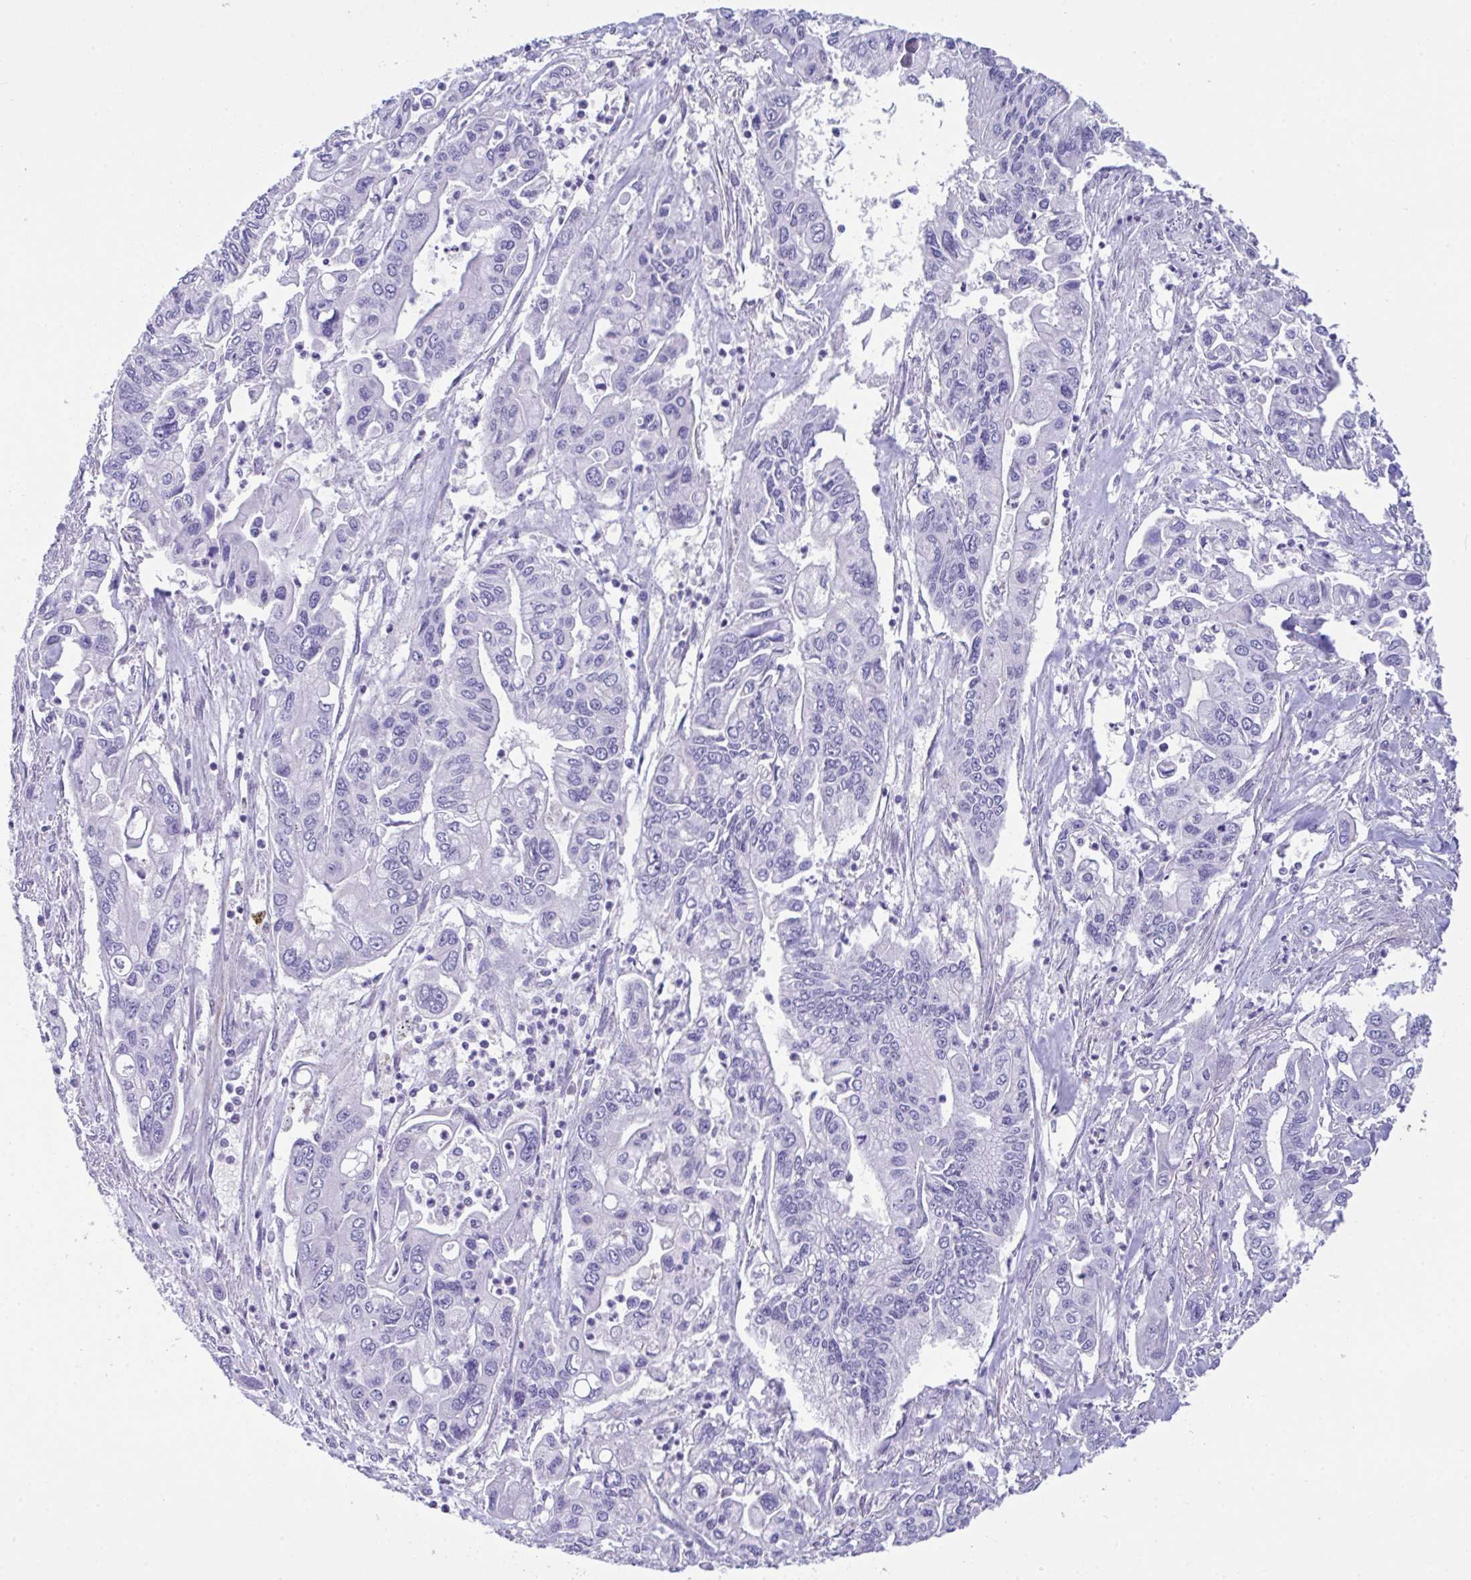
{"staining": {"intensity": "negative", "quantity": "none", "location": "none"}, "tissue": "pancreatic cancer", "cell_type": "Tumor cells", "image_type": "cancer", "snomed": [{"axis": "morphology", "description": "Adenocarcinoma, NOS"}, {"axis": "topography", "description": "Pancreas"}], "caption": "IHC of human adenocarcinoma (pancreatic) reveals no positivity in tumor cells.", "gene": "CA10", "patient": {"sex": "male", "age": 62}}